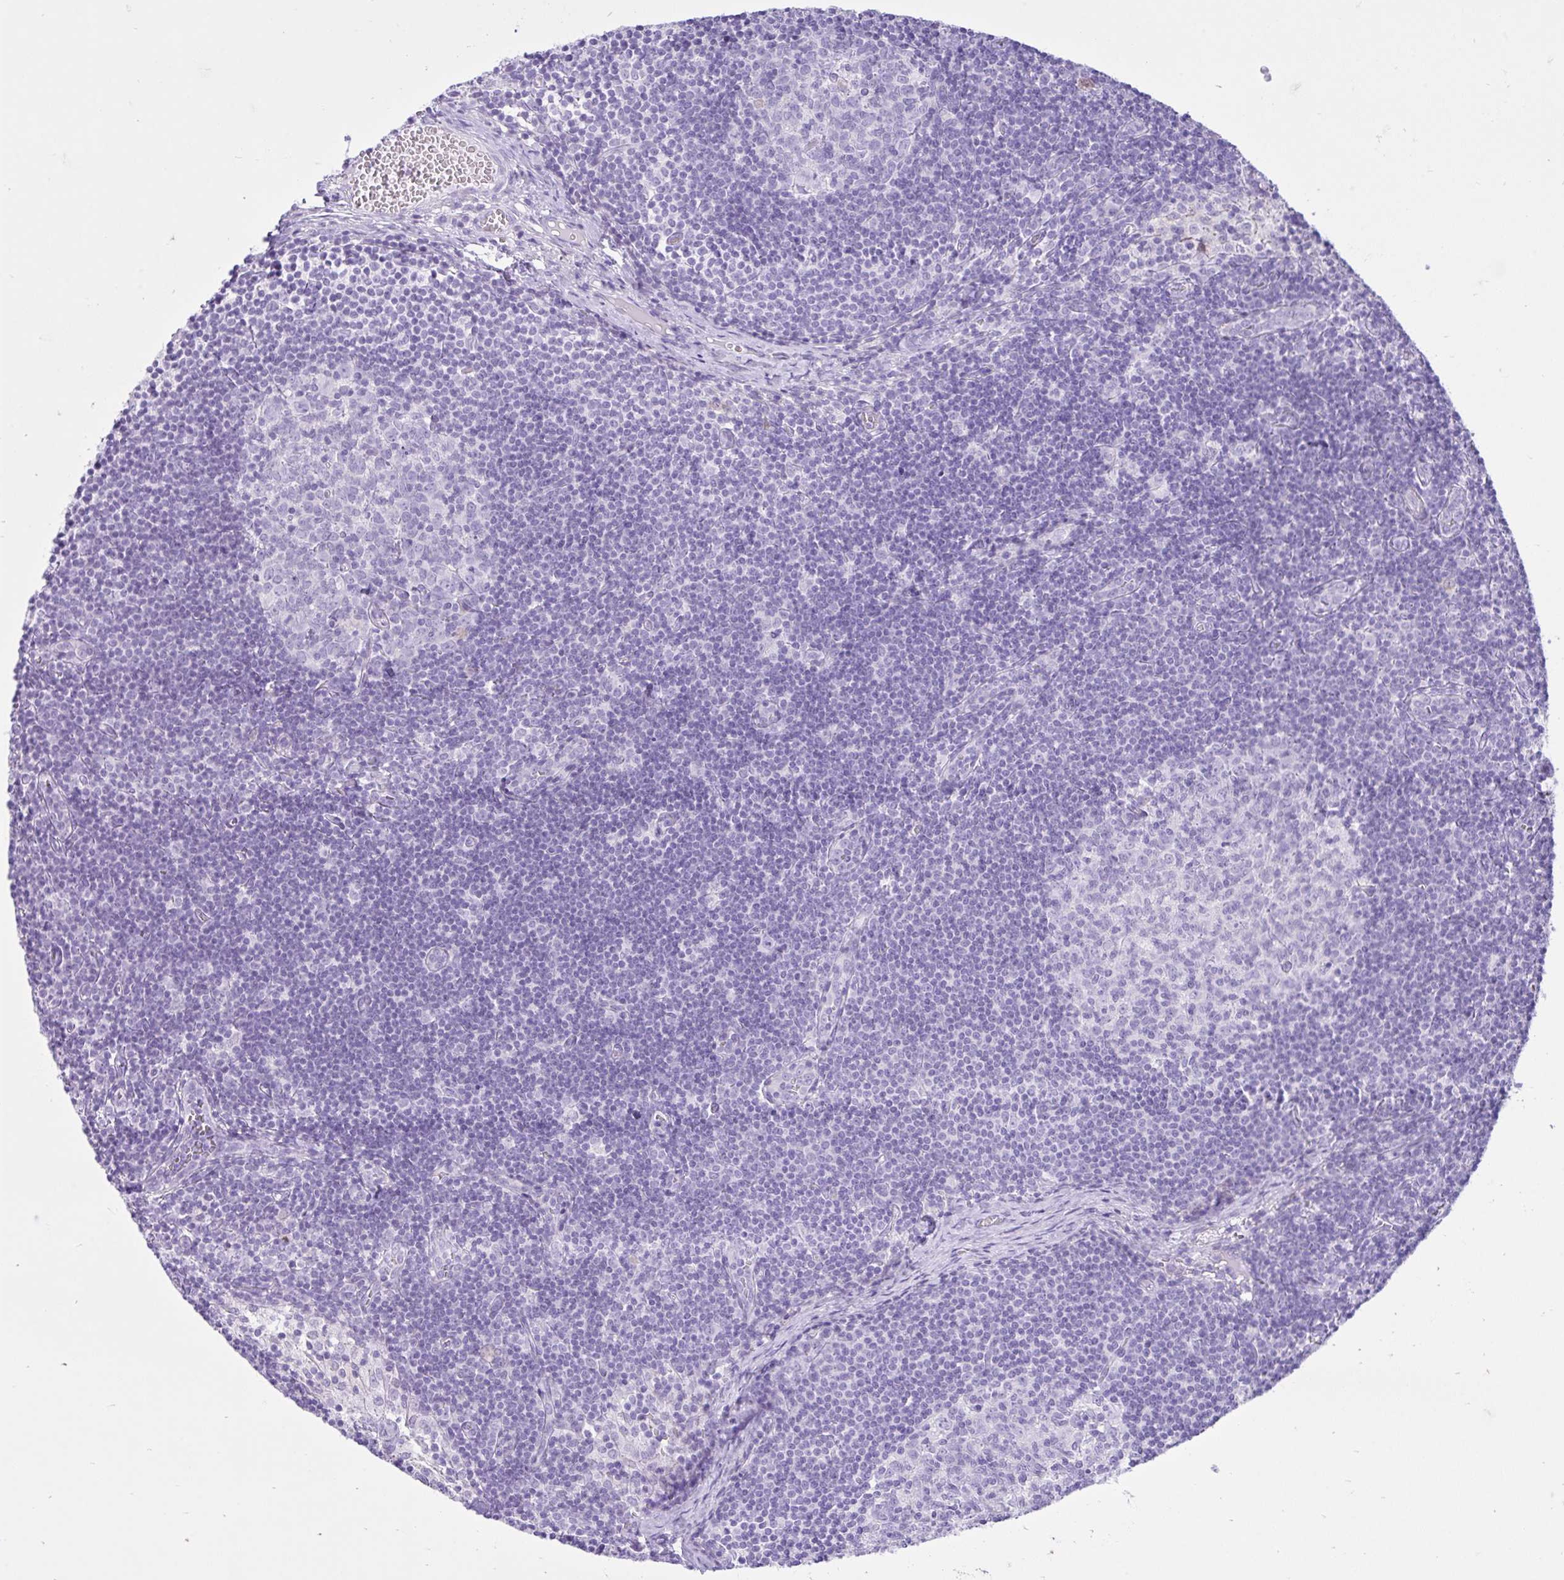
{"staining": {"intensity": "negative", "quantity": "none", "location": "none"}, "tissue": "lymph node", "cell_type": "Germinal center cells", "image_type": "normal", "snomed": [{"axis": "morphology", "description": "Normal tissue, NOS"}, {"axis": "topography", "description": "Lymph node"}], "caption": "Germinal center cells show no significant protein positivity in unremarkable lymph node. Brightfield microscopy of immunohistochemistry (IHC) stained with DAB (brown) and hematoxylin (blue), captured at high magnification.", "gene": "REEP1", "patient": {"sex": "female", "age": 31}}